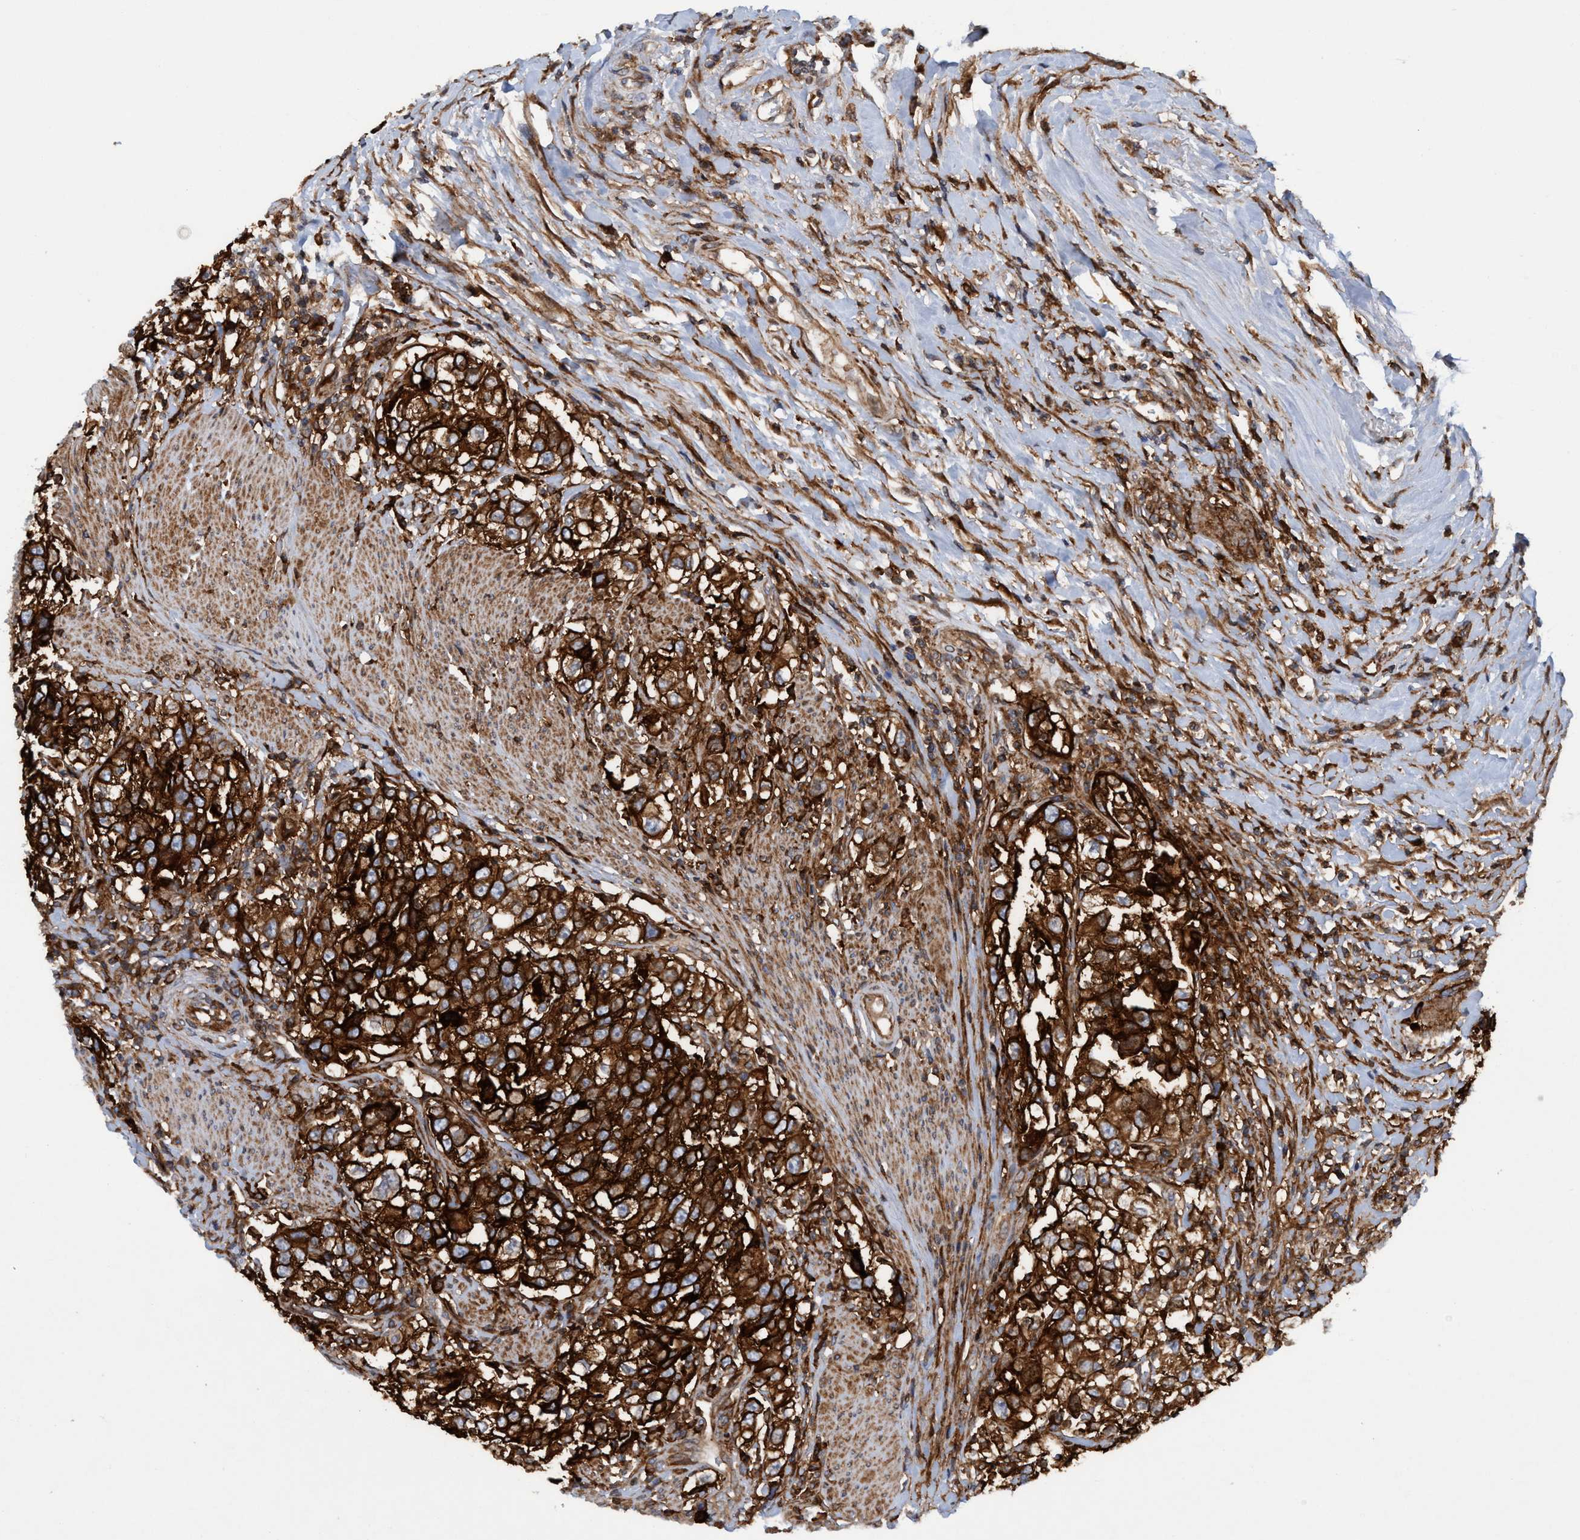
{"staining": {"intensity": "strong", "quantity": ">75%", "location": "cytoplasmic/membranous"}, "tissue": "urothelial cancer", "cell_type": "Tumor cells", "image_type": "cancer", "snomed": [{"axis": "morphology", "description": "Urothelial carcinoma, High grade"}, {"axis": "topography", "description": "Urinary bladder"}], "caption": "IHC of human urothelial carcinoma (high-grade) shows high levels of strong cytoplasmic/membranous staining in about >75% of tumor cells.", "gene": "SLC16A3", "patient": {"sex": "female", "age": 80}}